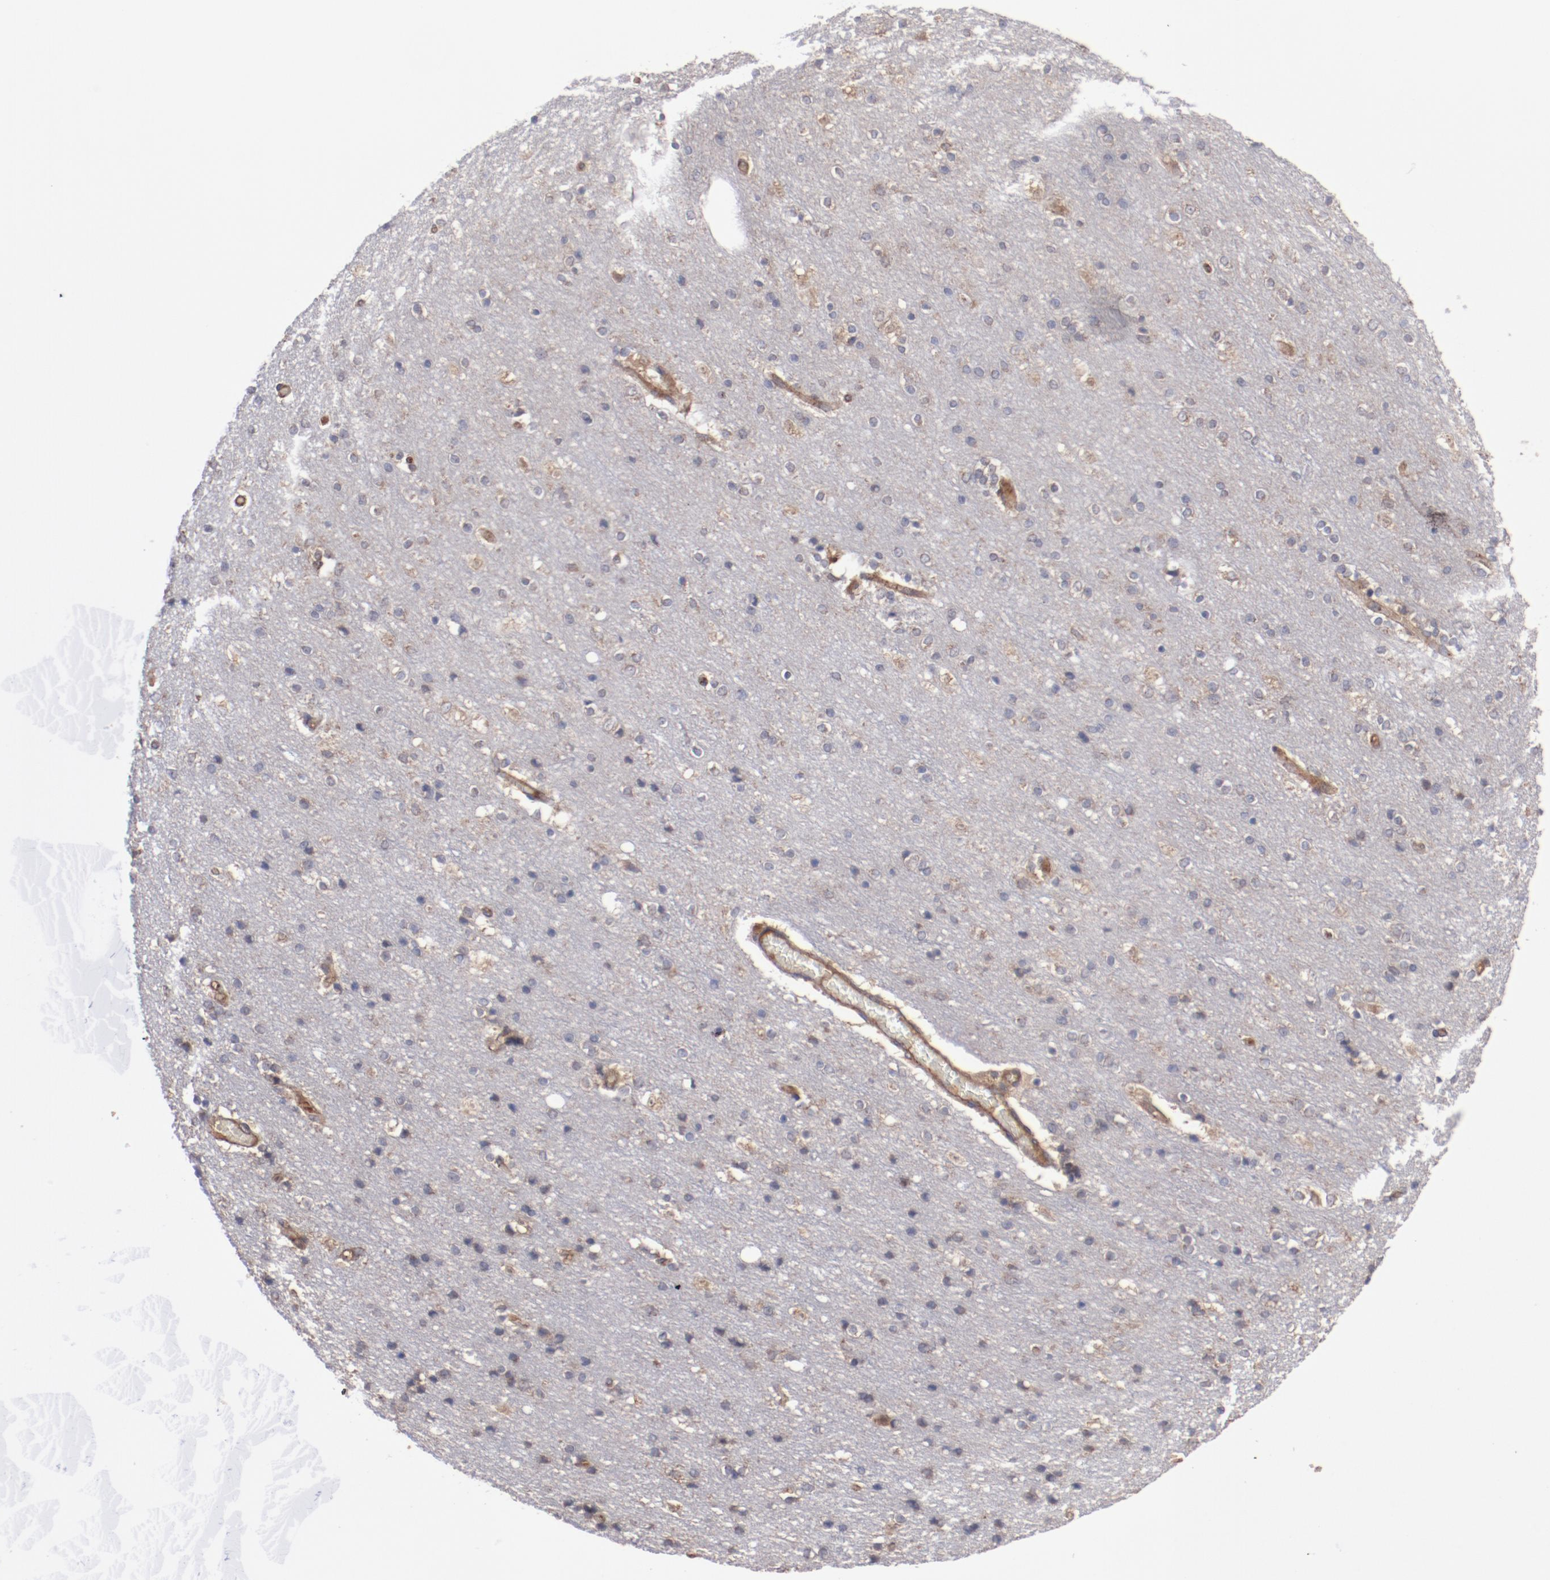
{"staining": {"intensity": "weak", "quantity": ">75%", "location": "cytoplasmic/membranous"}, "tissue": "cerebral cortex", "cell_type": "Endothelial cells", "image_type": "normal", "snomed": [{"axis": "morphology", "description": "Normal tissue, NOS"}, {"axis": "topography", "description": "Cerebral cortex"}], "caption": "The histopathology image shows staining of benign cerebral cortex, revealing weak cytoplasmic/membranous protein expression (brown color) within endothelial cells.", "gene": "DIPK2B", "patient": {"sex": "female", "age": 54}}